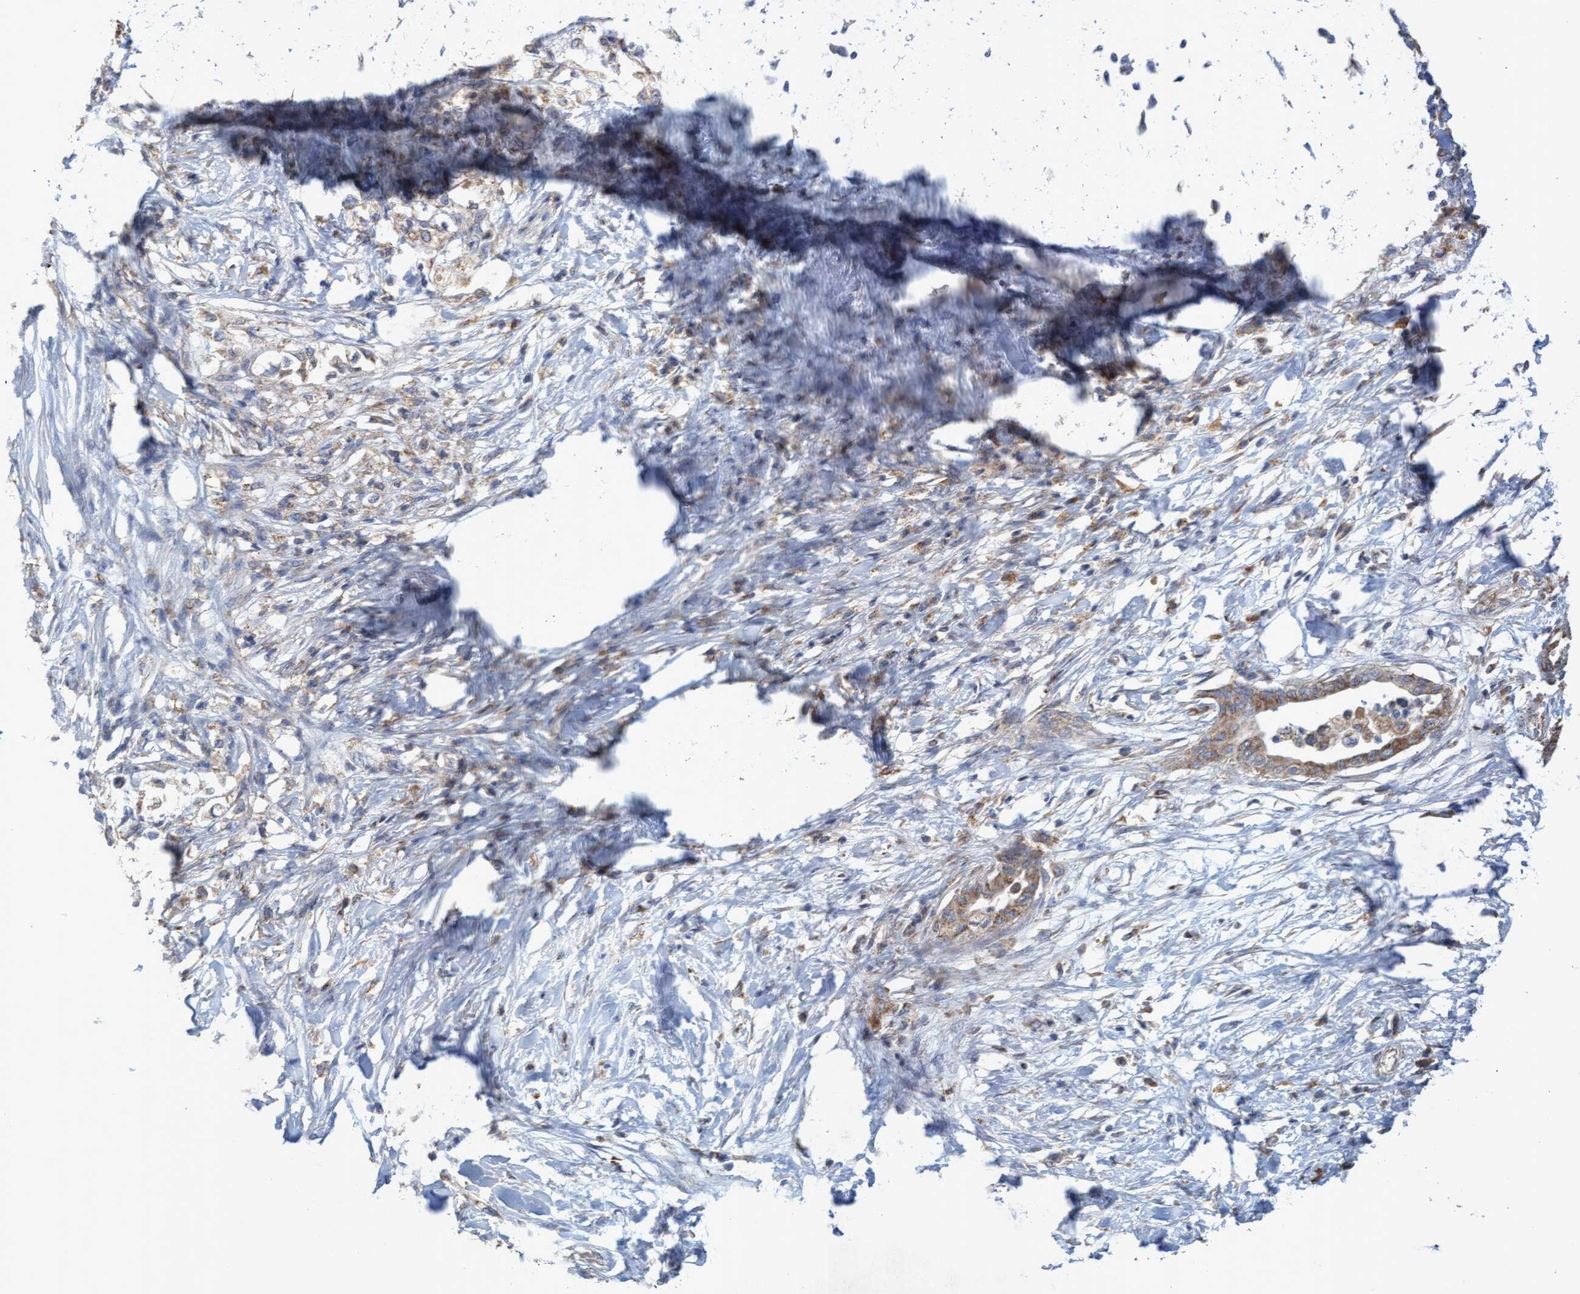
{"staining": {"intensity": "moderate", "quantity": ">75%", "location": "cytoplasmic/membranous"}, "tissue": "pancreatic cancer", "cell_type": "Tumor cells", "image_type": "cancer", "snomed": [{"axis": "morphology", "description": "Normal tissue, NOS"}, {"axis": "morphology", "description": "Adenocarcinoma, NOS"}, {"axis": "topography", "description": "Pancreas"}, {"axis": "topography", "description": "Duodenum"}], "caption": "IHC of human pancreatic adenocarcinoma shows medium levels of moderate cytoplasmic/membranous staining in about >75% of tumor cells.", "gene": "ATPAF2", "patient": {"sex": "female", "age": 60}}